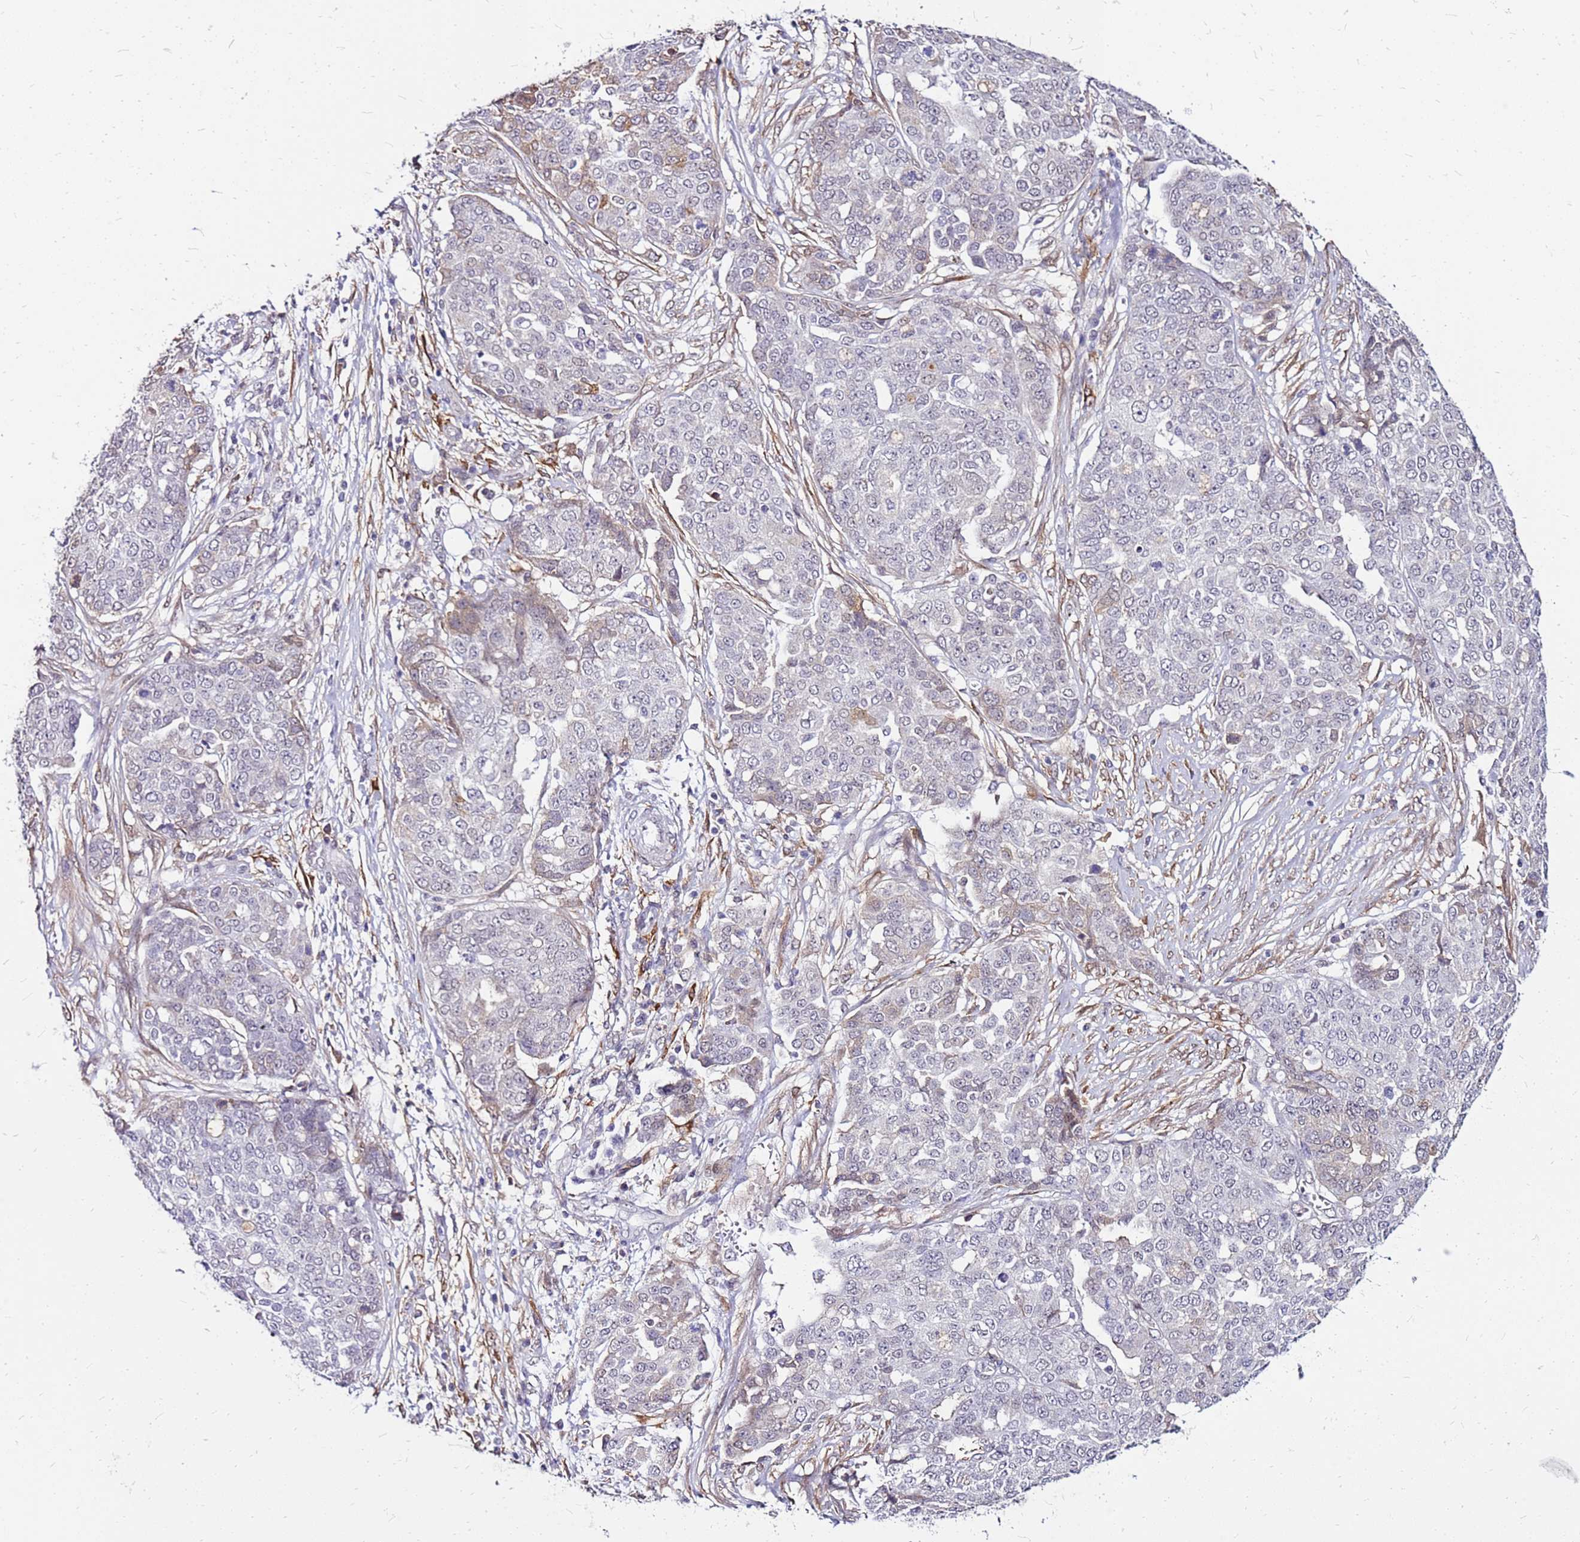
{"staining": {"intensity": "negative", "quantity": "none", "location": "none"}, "tissue": "ovarian cancer", "cell_type": "Tumor cells", "image_type": "cancer", "snomed": [{"axis": "morphology", "description": "Cystadenocarcinoma, serous, NOS"}, {"axis": "topography", "description": "Soft tissue"}, {"axis": "topography", "description": "Ovary"}], "caption": "The histopathology image reveals no staining of tumor cells in ovarian cancer.", "gene": "ALDH1A3", "patient": {"sex": "female", "age": 57}}